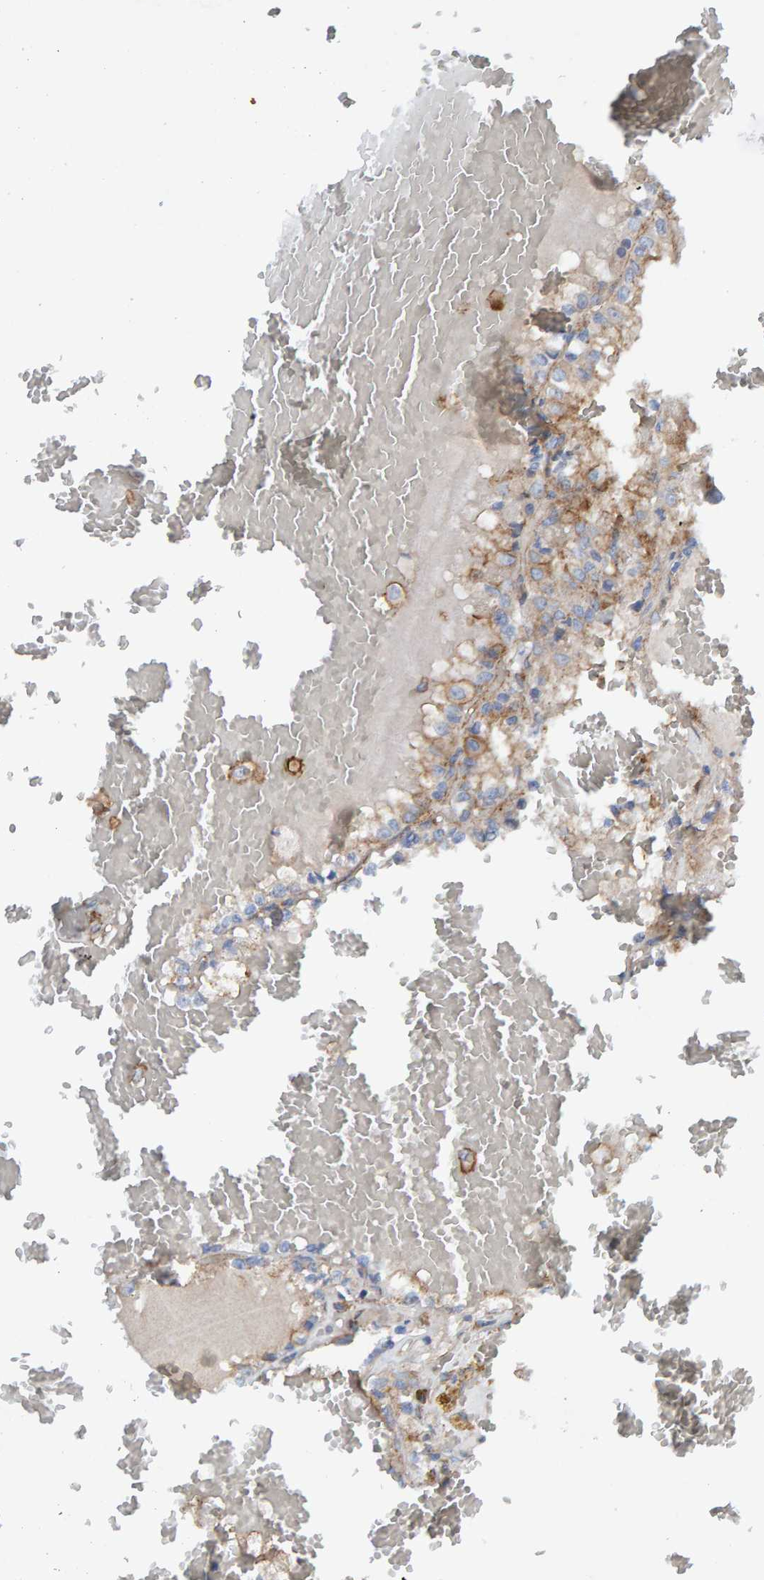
{"staining": {"intensity": "weak", "quantity": "25%-75%", "location": "cytoplasmic/membranous"}, "tissue": "renal cancer", "cell_type": "Tumor cells", "image_type": "cancer", "snomed": [{"axis": "morphology", "description": "Adenocarcinoma, NOS"}, {"axis": "topography", "description": "Kidney"}], "caption": "A histopathology image showing weak cytoplasmic/membranous expression in approximately 25%-75% of tumor cells in renal cancer (adenocarcinoma), as visualized by brown immunohistochemical staining.", "gene": "MKLN1", "patient": {"sex": "female", "age": 56}}